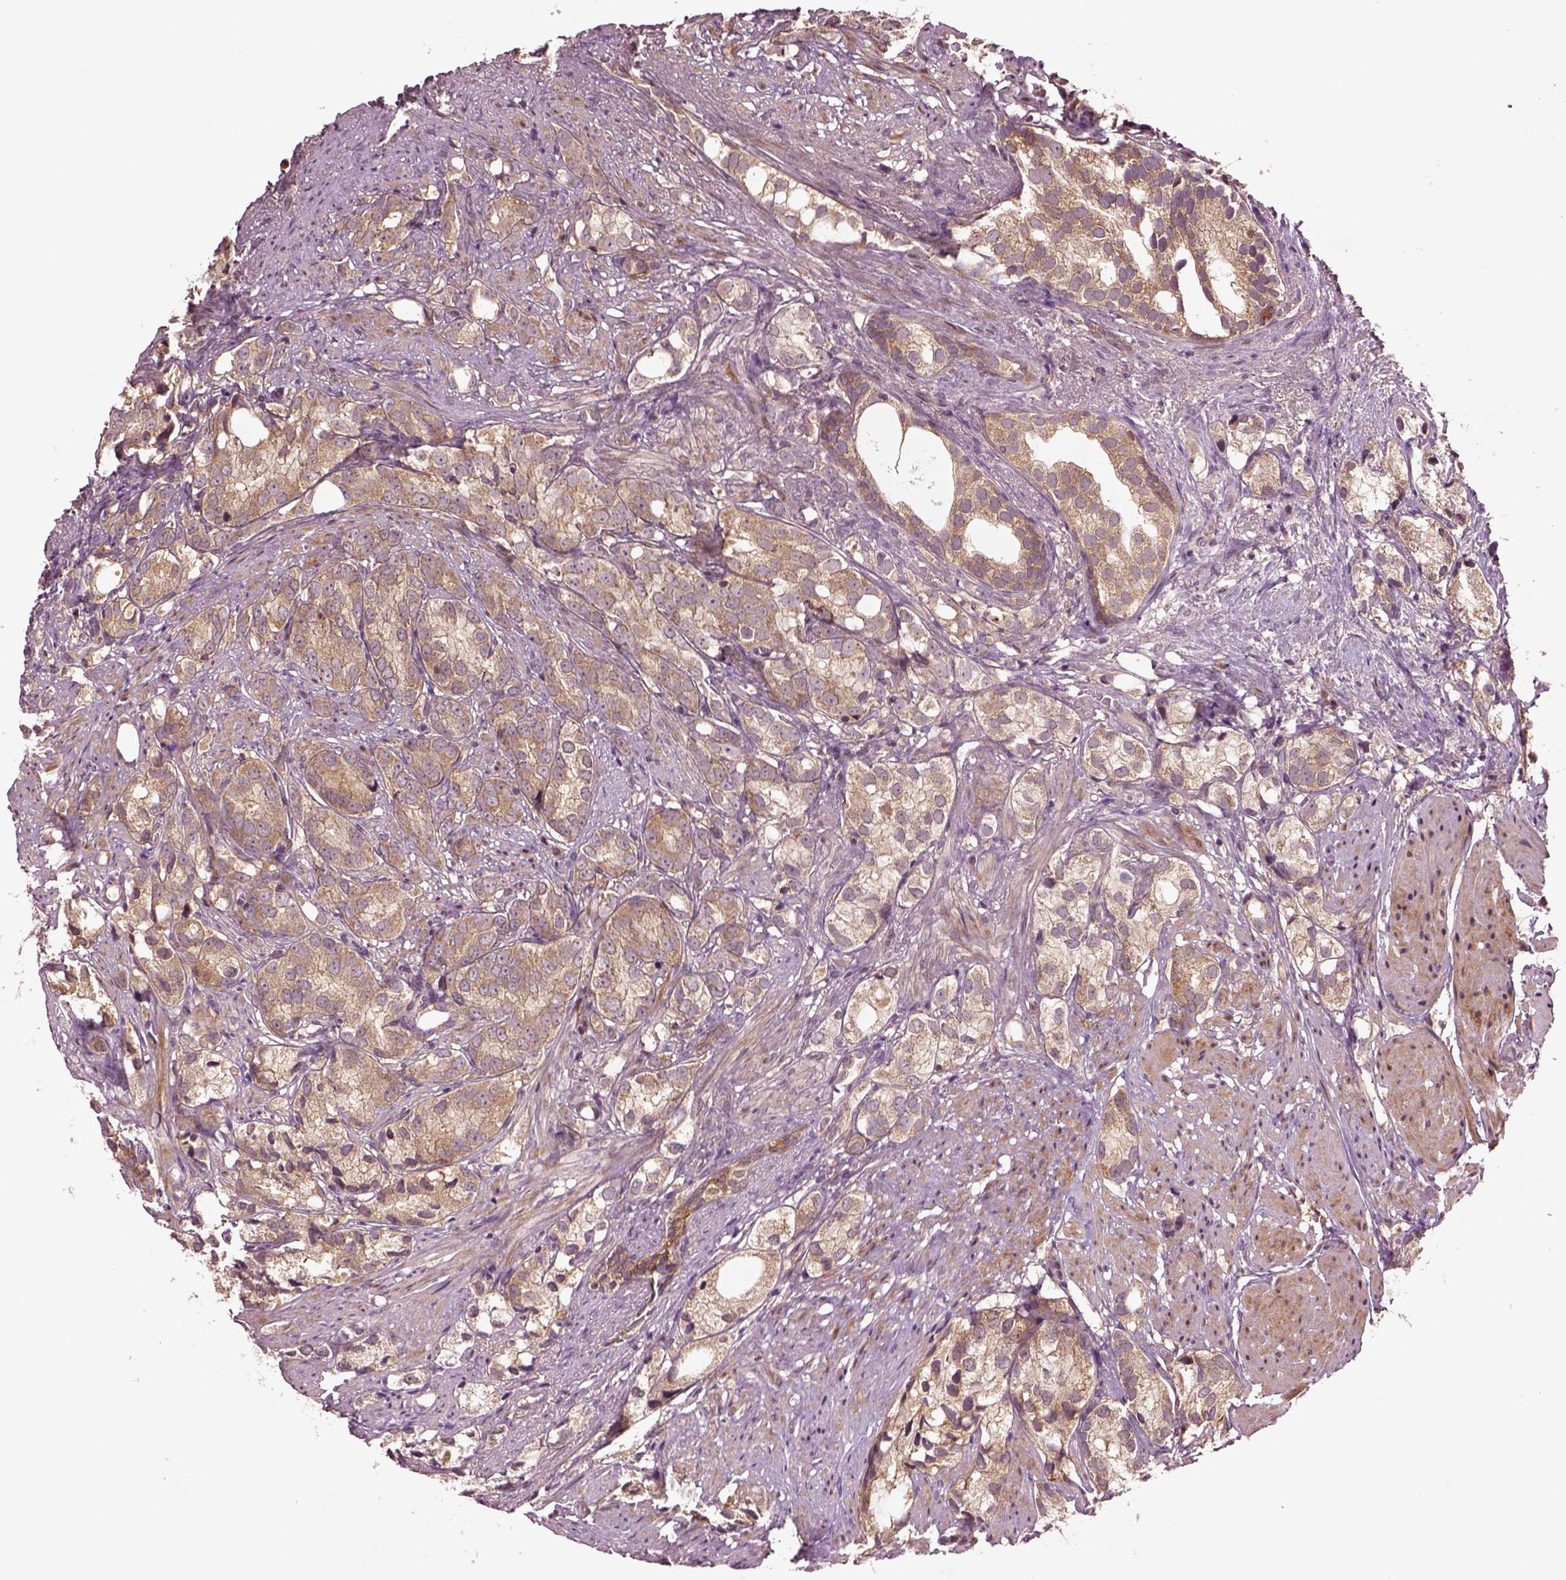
{"staining": {"intensity": "weak", "quantity": ">75%", "location": "cytoplasmic/membranous"}, "tissue": "prostate cancer", "cell_type": "Tumor cells", "image_type": "cancer", "snomed": [{"axis": "morphology", "description": "Adenocarcinoma, High grade"}, {"axis": "topography", "description": "Prostate"}], "caption": "A histopathology image of human prostate adenocarcinoma (high-grade) stained for a protein exhibits weak cytoplasmic/membranous brown staining in tumor cells.", "gene": "MTHFS", "patient": {"sex": "male", "age": 82}}